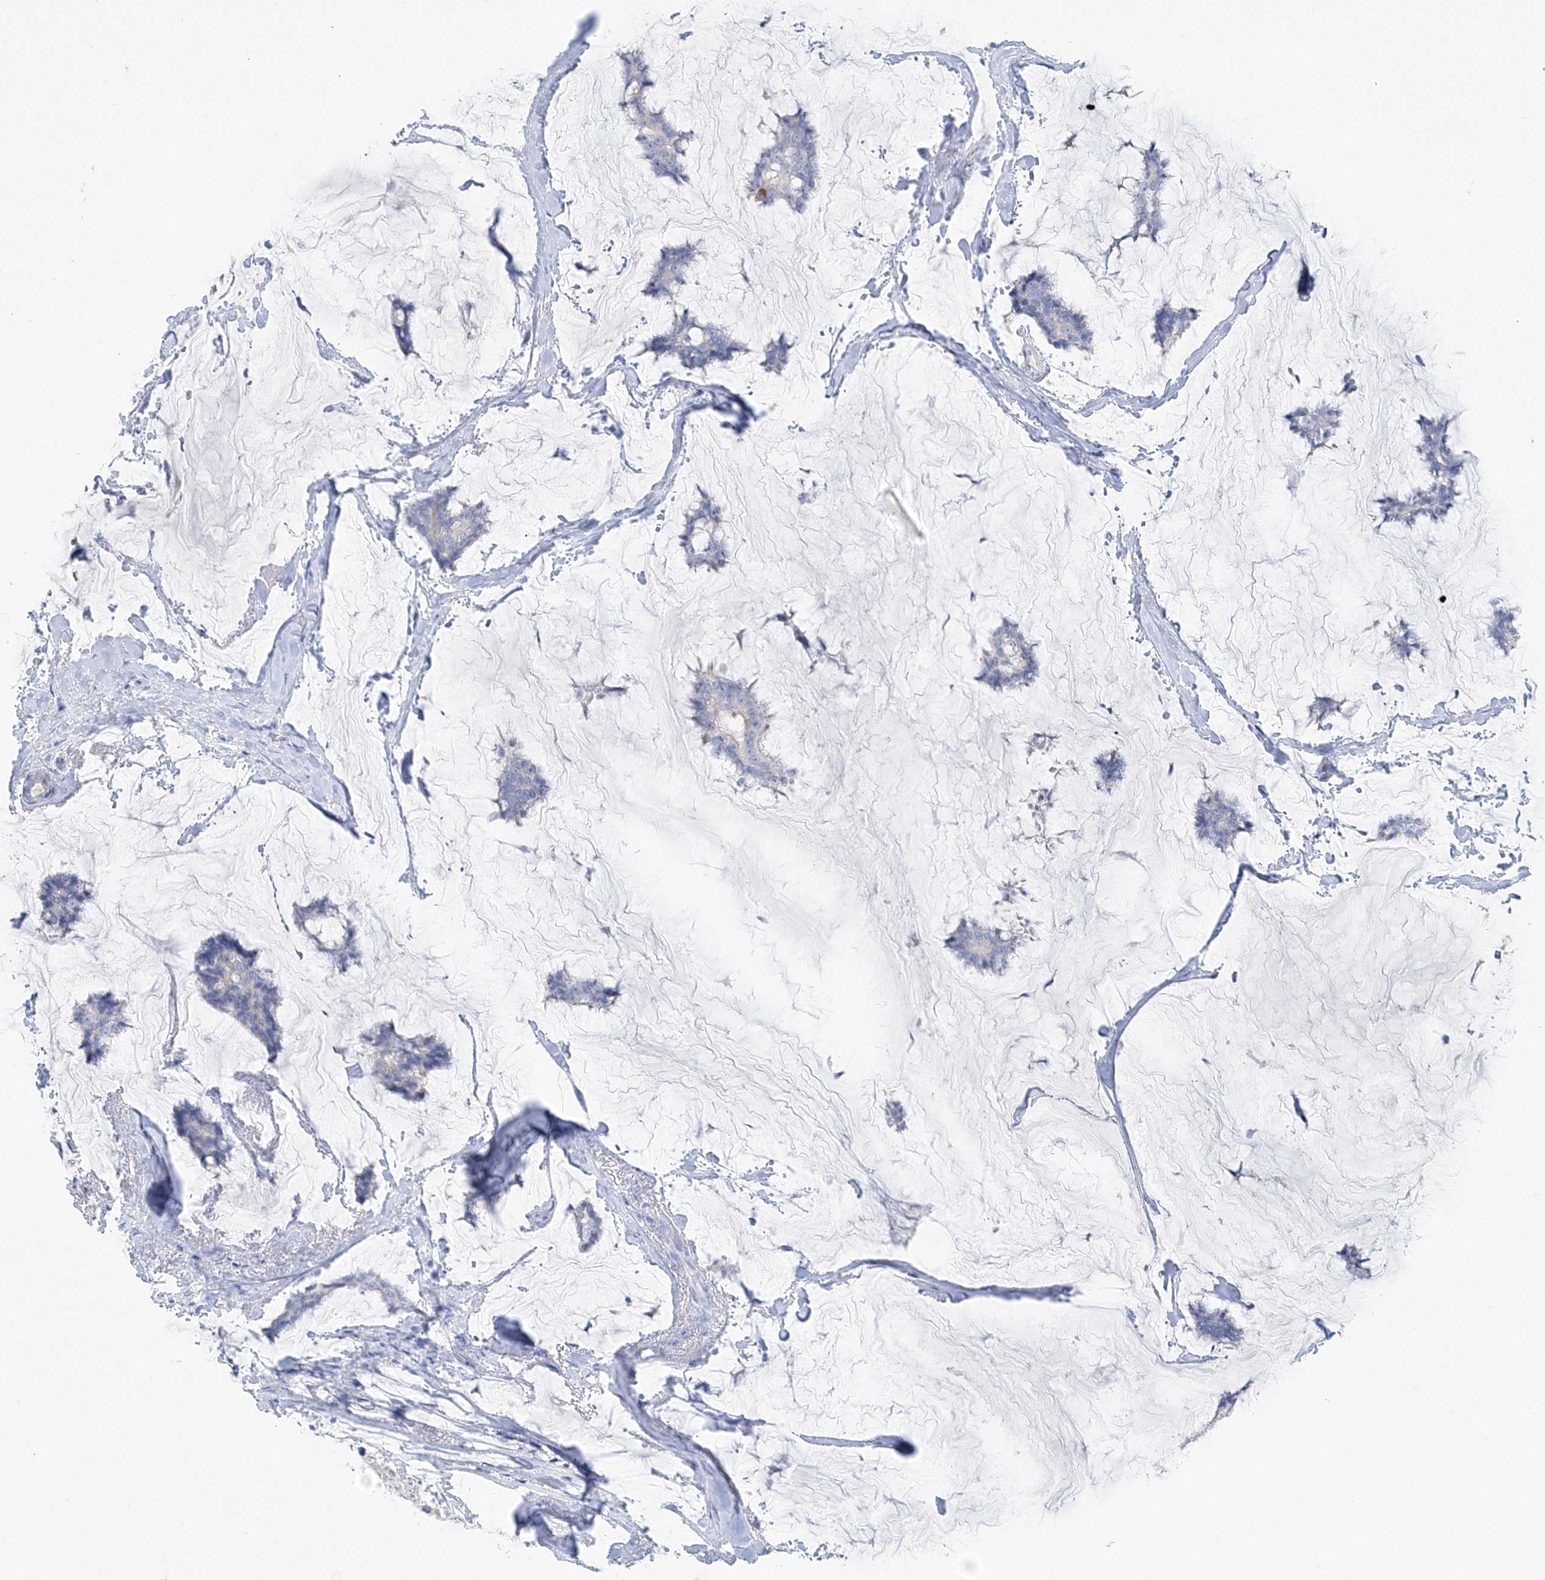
{"staining": {"intensity": "negative", "quantity": "none", "location": "none"}, "tissue": "breast cancer", "cell_type": "Tumor cells", "image_type": "cancer", "snomed": [{"axis": "morphology", "description": "Duct carcinoma"}, {"axis": "topography", "description": "Breast"}], "caption": "Tumor cells show no significant protein staining in breast cancer.", "gene": "HMGCS1", "patient": {"sex": "female", "age": 93}}